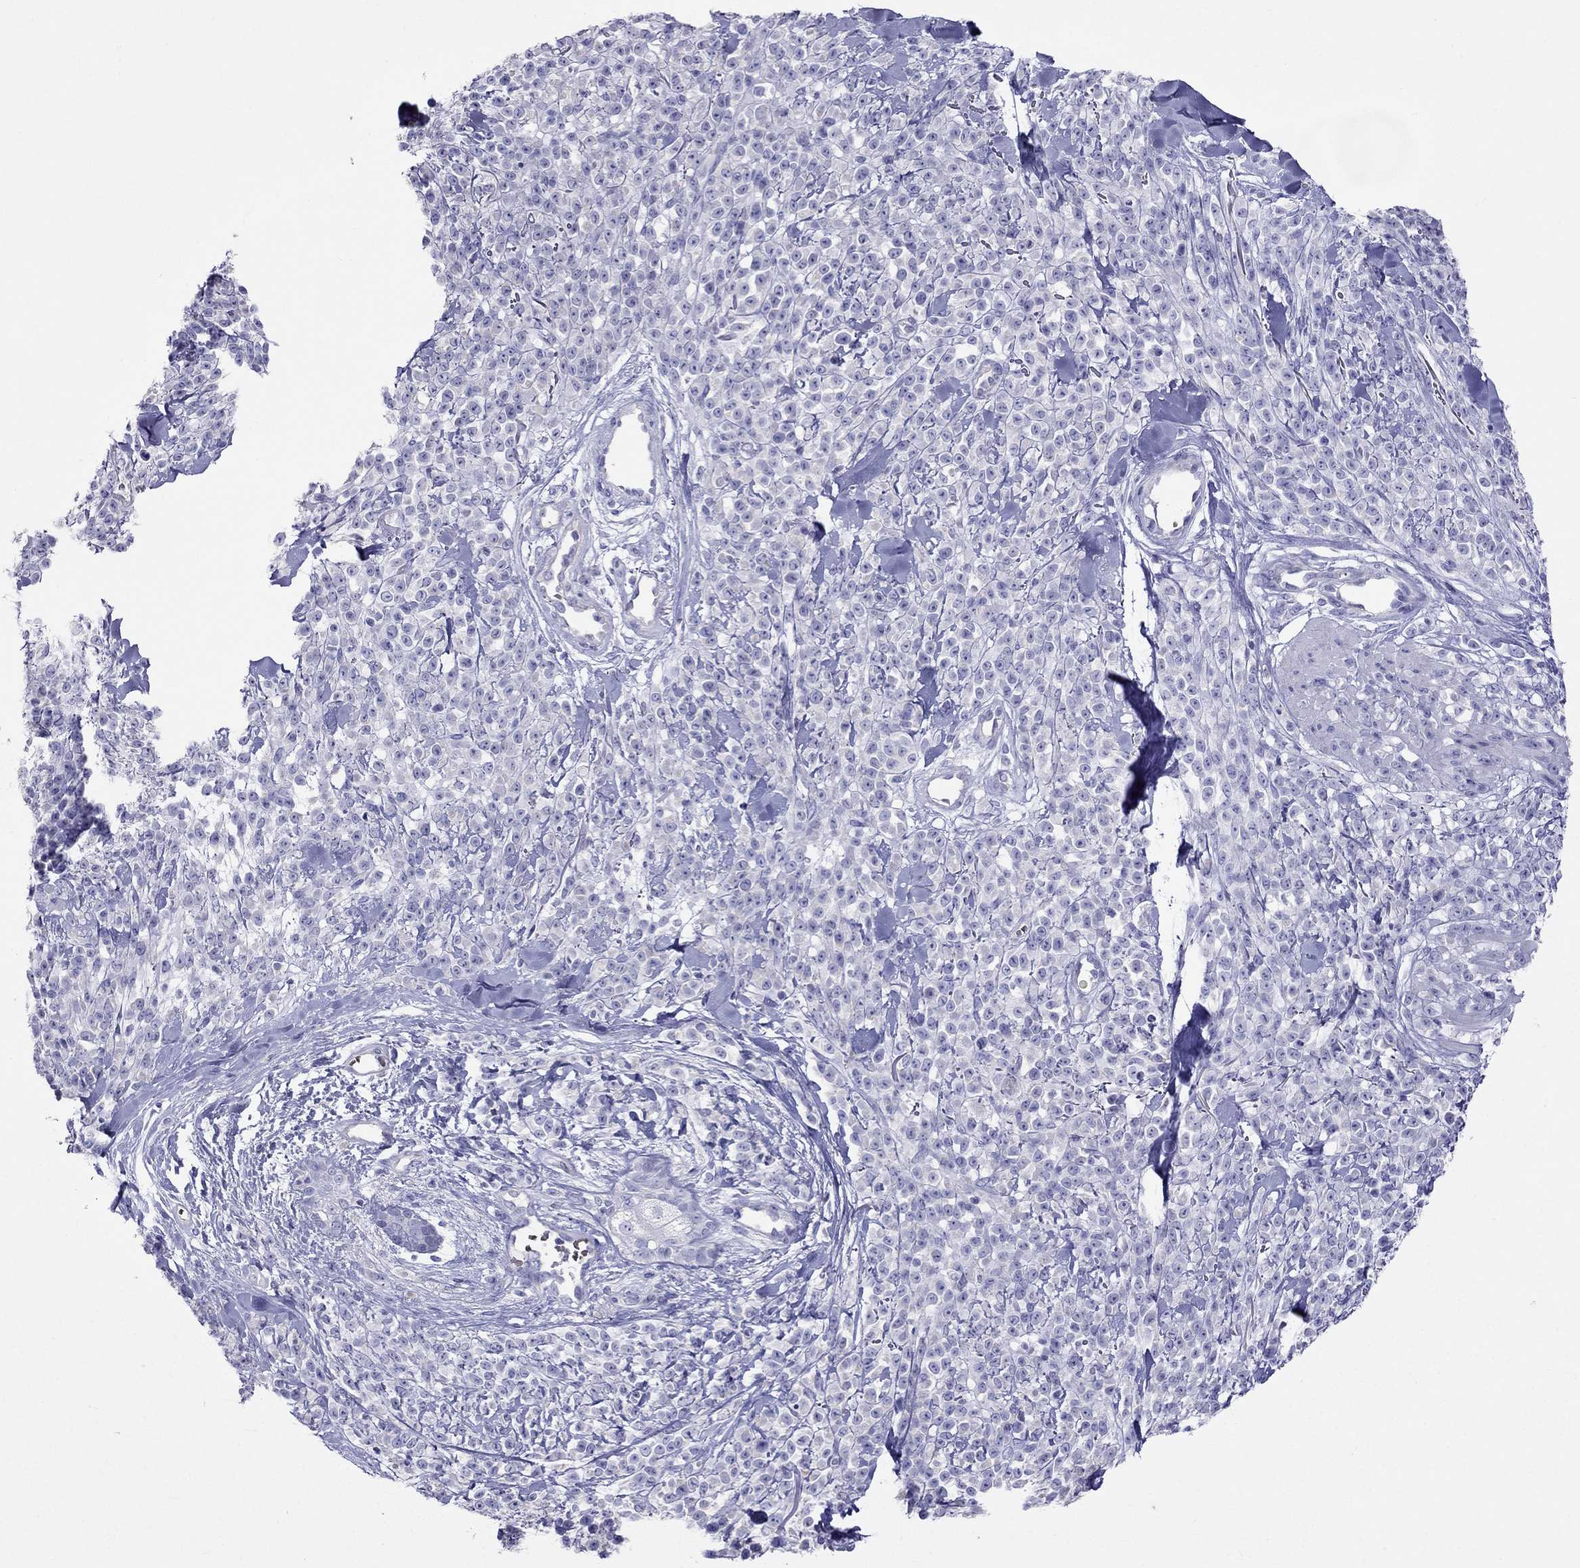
{"staining": {"intensity": "negative", "quantity": "none", "location": "none"}, "tissue": "melanoma", "cell_type": "Tumor cells", "image_type": "cancer", "snomed": [{"axis": "morphology", "description": "Malignant melanoma, NOS"}, {"axis": "topography", "description": "Skin"}, {"axis": "topography", "description": "Skin of trunk"}], "caption": "IHC of human melanoma displays no expression in tumor cells.", "gene": "TDRD1", "patient": {"sex": "male", "age": 74}}